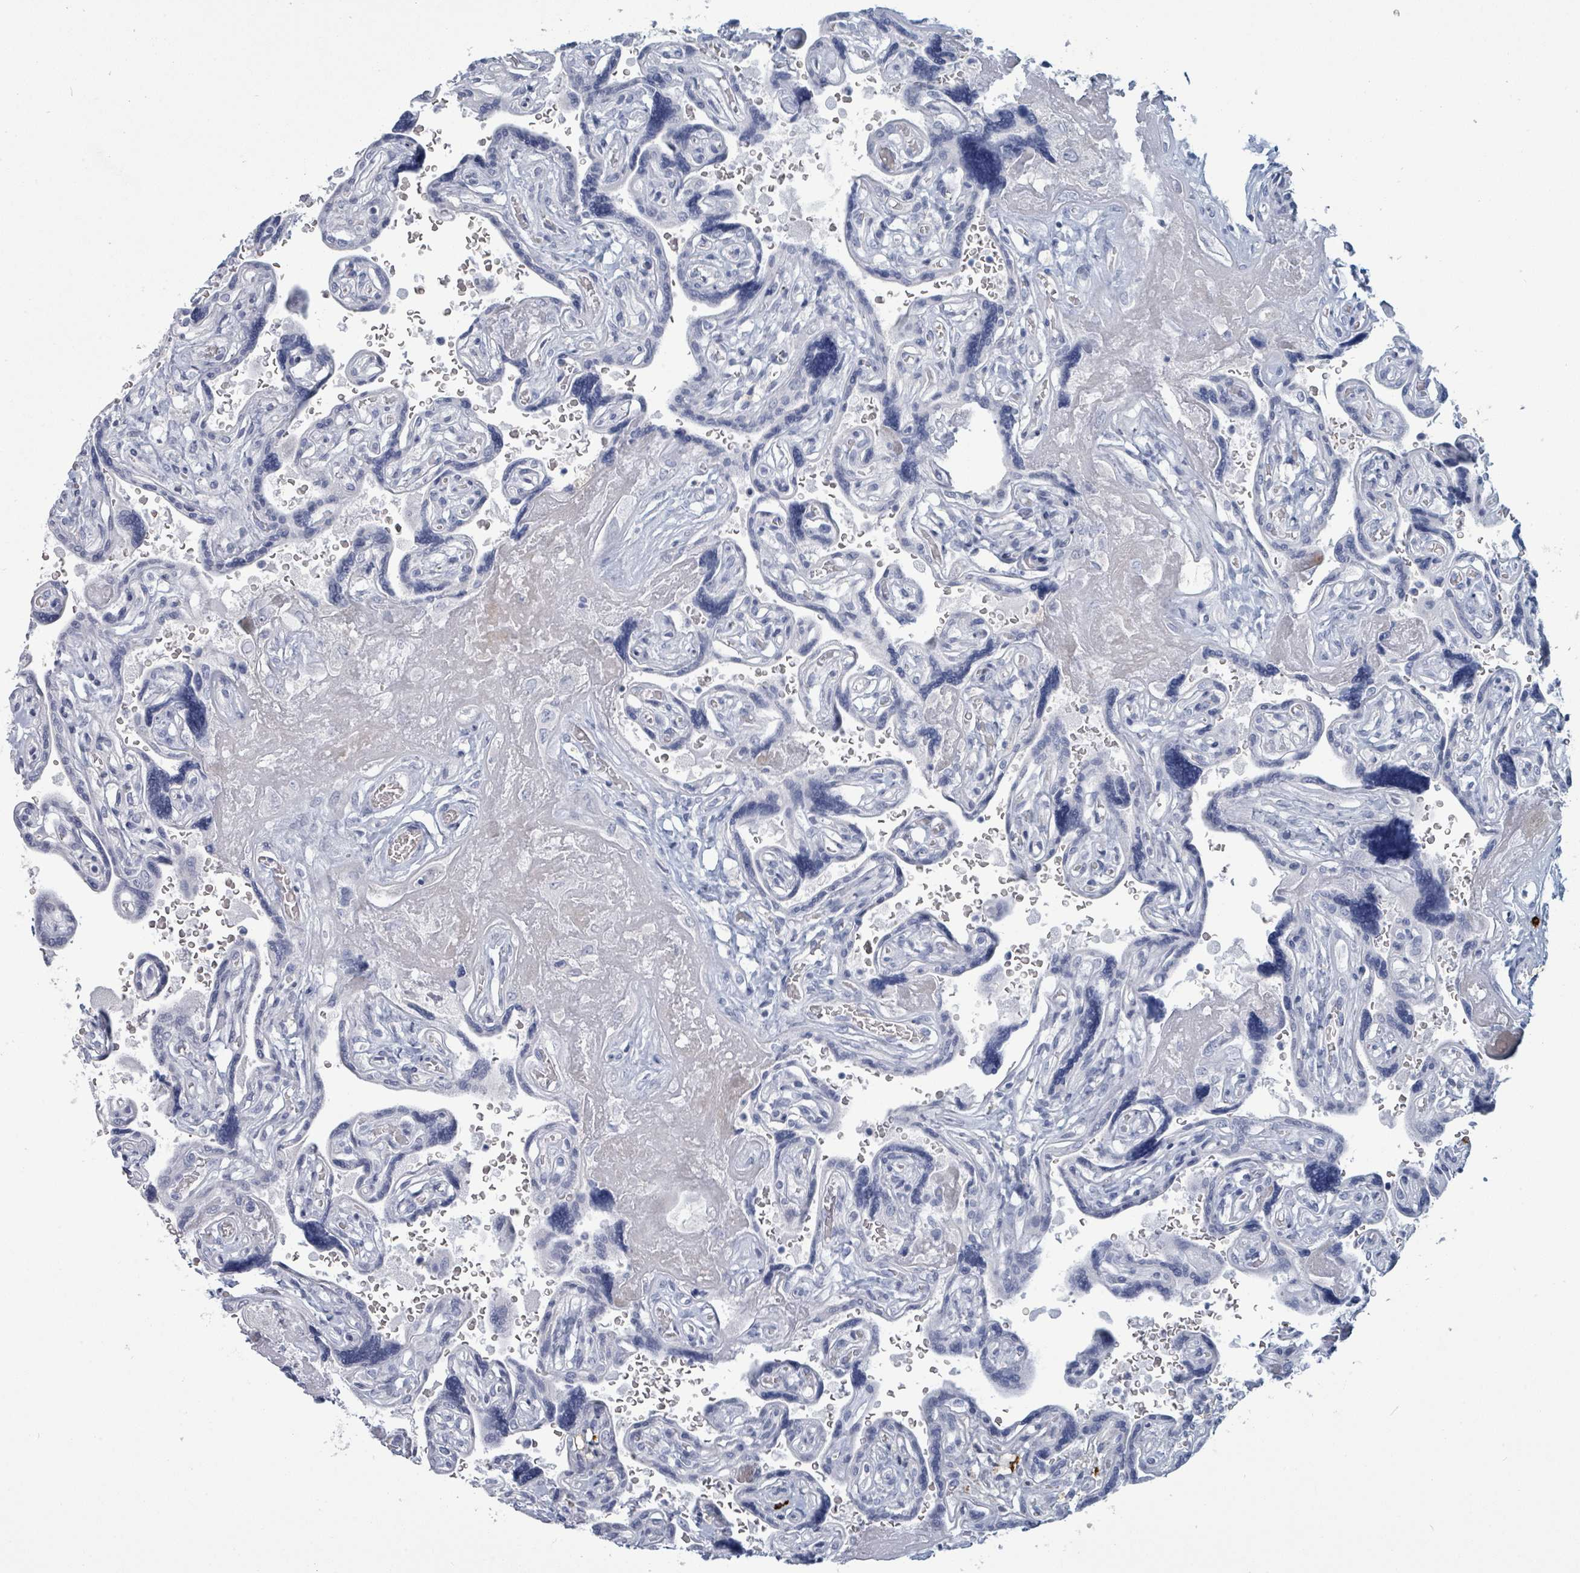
{"staining": {"intensity": "negative", "quantity": "none", "location": "none"}, "tissue": "placenta", "cell_type": "Decidual cells", "image_type": "normal", "snomed": [{"axis": "morphology", "description": "Normal tissue, NOS"}, {"axis": "topography", "description": "Placenta"}], "caption": "Human placenta stained for a protein using immunohistochemistry (IHC) displays no positivity in decidual cells.", "gene": "VPS13D", "patient": {"sex": "female", "age": 32}}